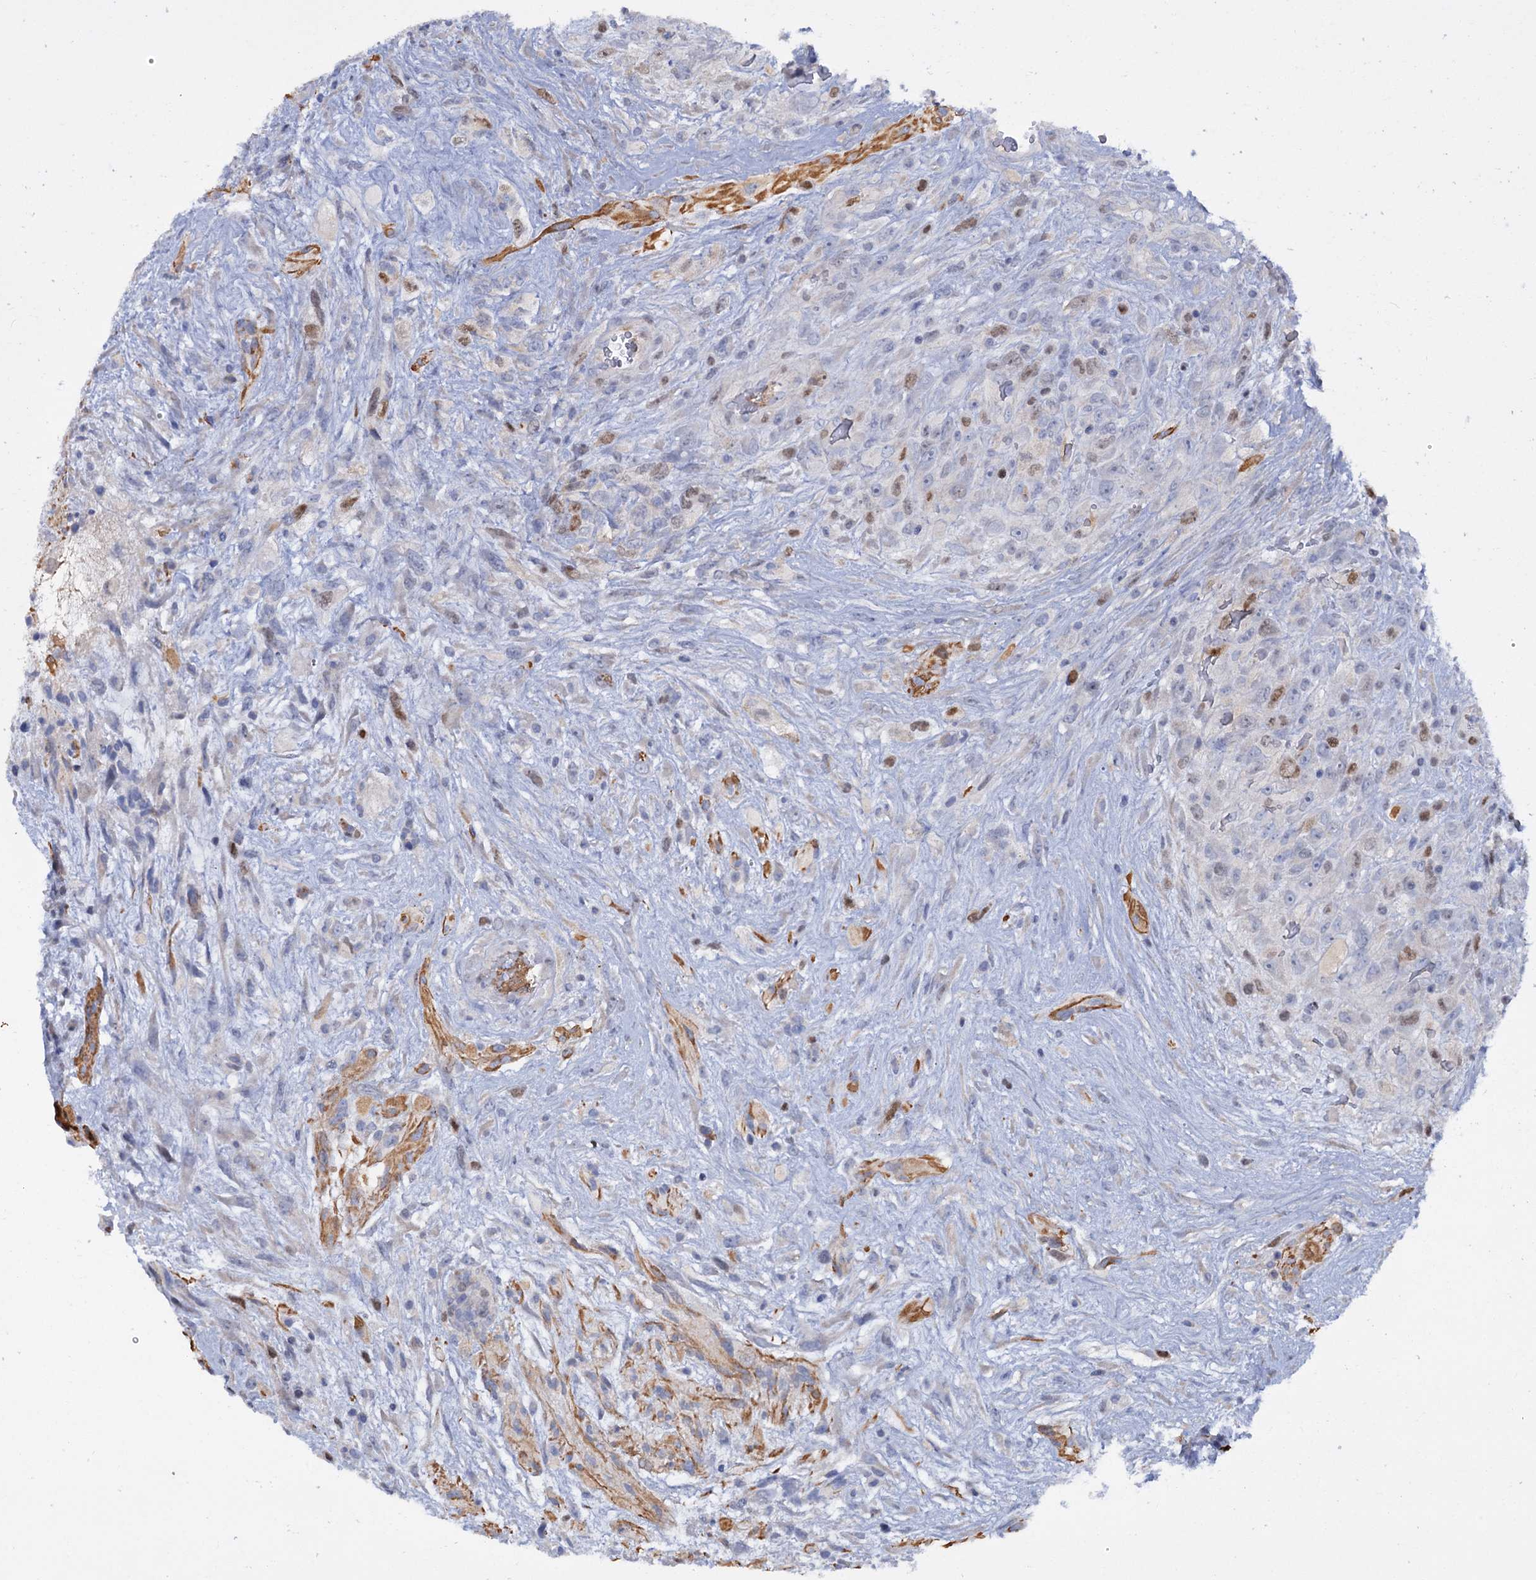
{"staining": {"intensity": "moderate", "quantity": "<25%", "location": "nuclear"}, "tissue": "glioma", "cell_type": "Tumor cells", "image_type": "cancer", "snomed": [{"axis": "morphology", "description": "Glioma, malignant, High grade"}, {"axis": "topography", "description": "Brain"}], "caption": "Immunohistochemical staining of human malignant glioma (high-grade) displays low levels of moderate nuclear protein positivity in approximately <25% of tumor cells.", "gene": "FAM111B", "patient": {"sex": "male", "age": 61}}